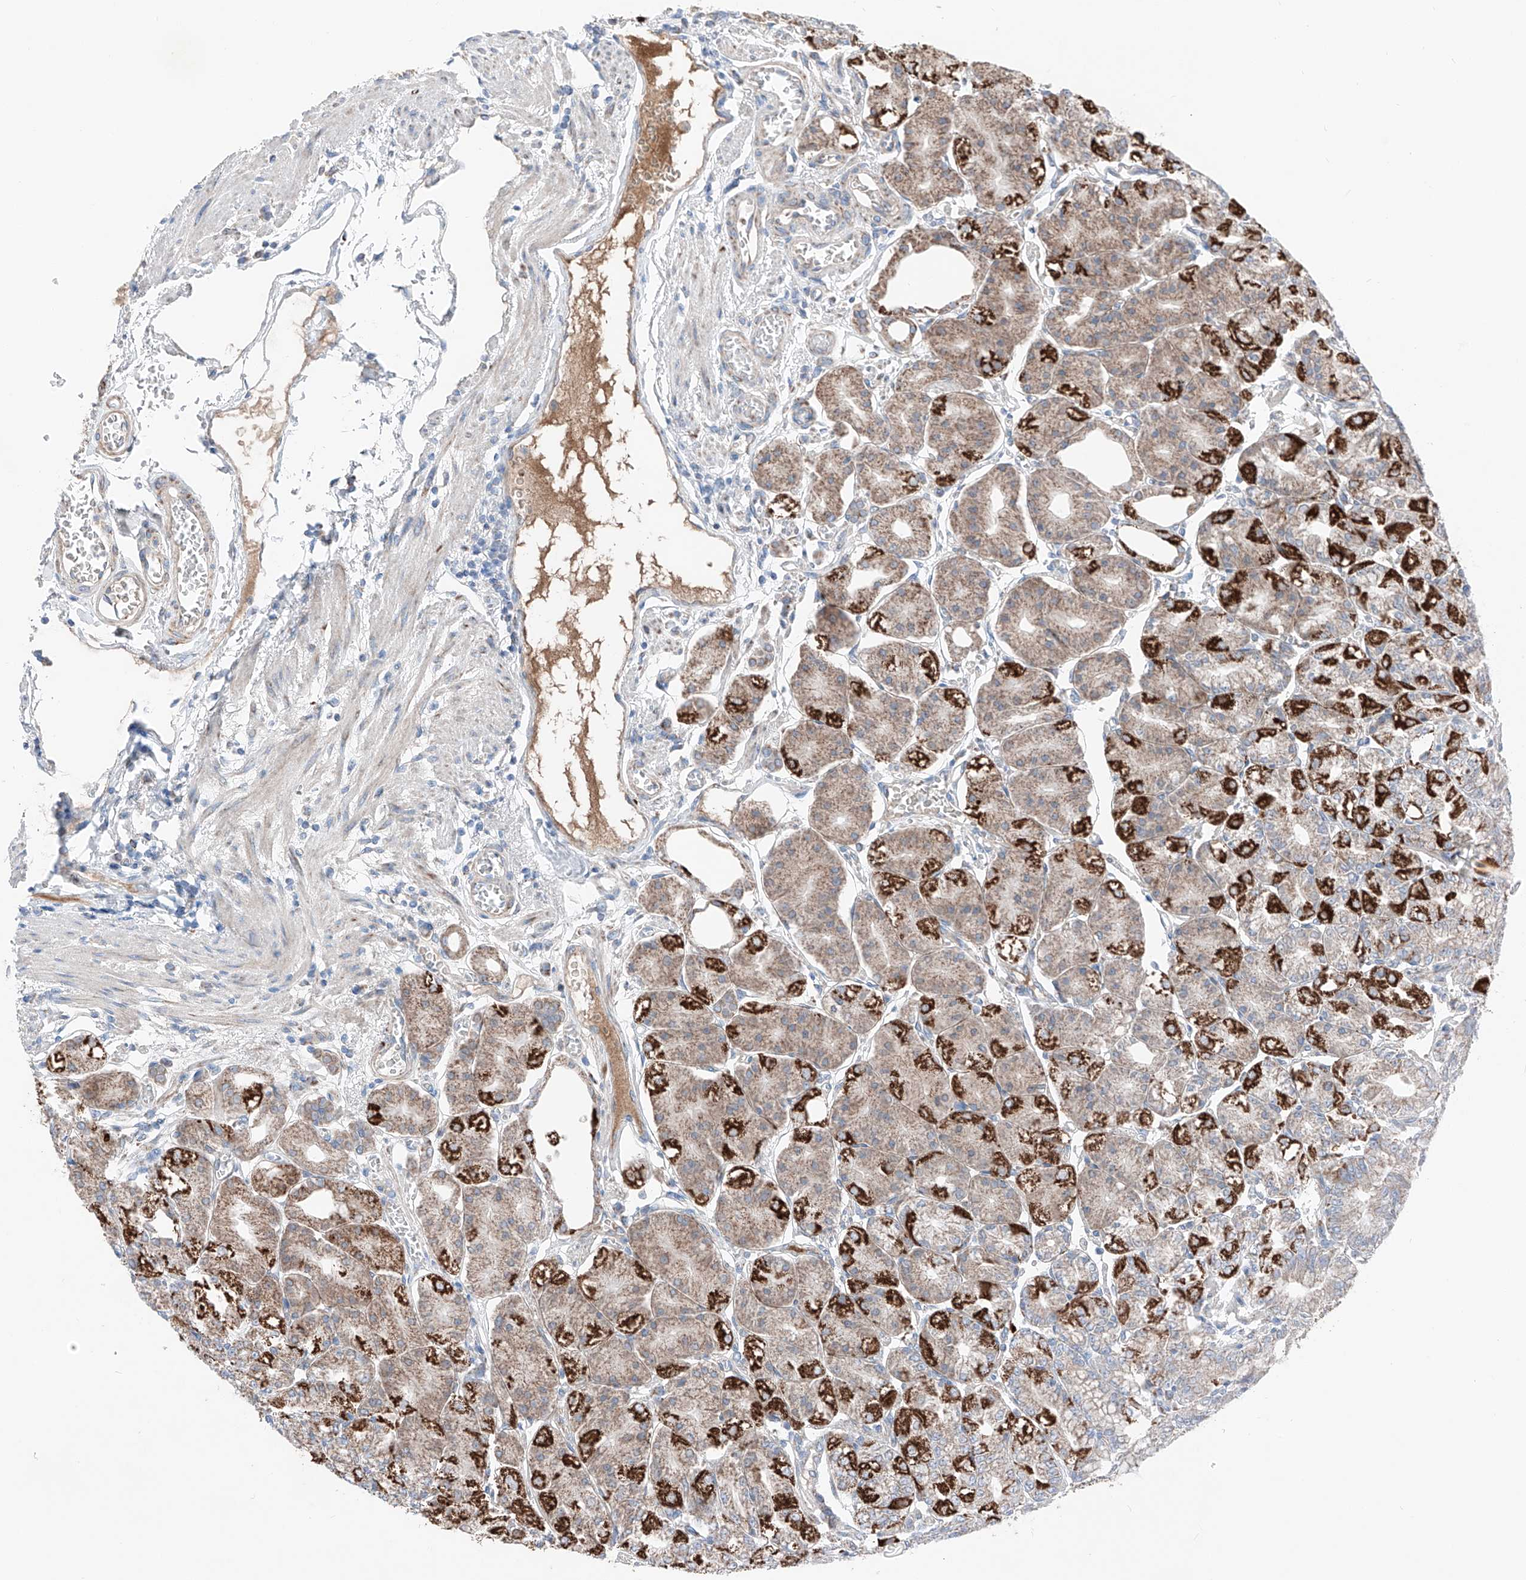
{"staining": {"intensity": "strong", "quantity": "25%-75%", "location": "cytoplasmic/membranous"}, "tissue": "stomach", "cell_type": "Glandular cells", "image_type": "normal", "snomed": [{"axis": "morphology", "description": "Normal tissue, NOS"}, {"axis": "topography", "description": "Stomach, lower"}], "caption": "DAB immunohistochemical staining of unremarkable human stomach displays strong cytoplasmic/membranous protein staining in approximately 25%-75% of glandular cells.", "gene": "MRAP", "patient": {"sex": "male", "age": 71}}